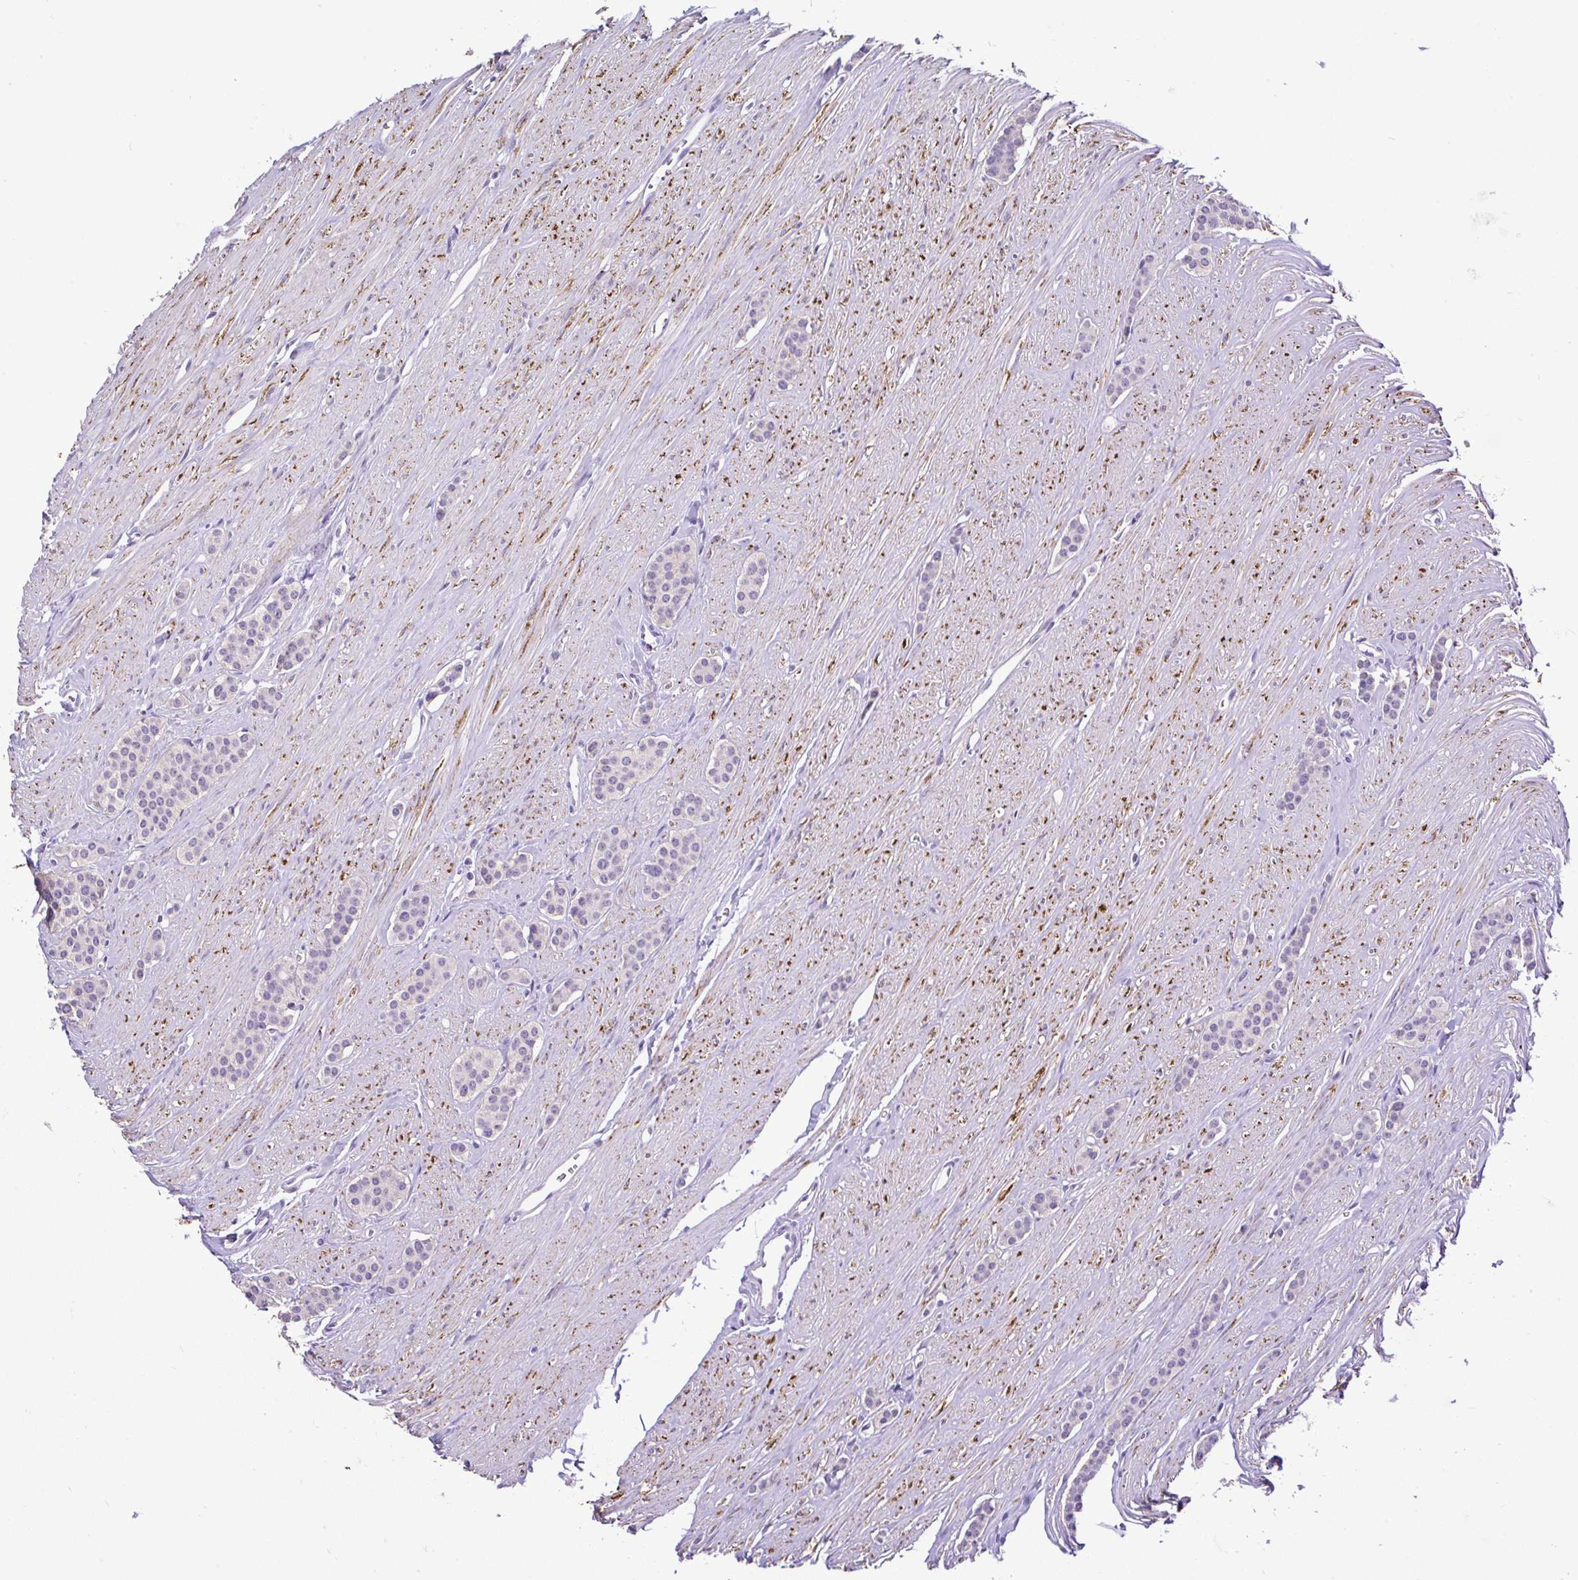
{"staining": {"intensity": "negative", "quantity": "none", "location": "none"}, "tissue": "carcinoid", "cell_type": "Tumor cells", "image_type": "cancer", "snomed": [{"axis": "morphology", "description": "Carcinoid, malignant, NOS"}, {"axis": "topography", "description": "Small intestine"}], "caption": "DAB (3,3'-diaminobenzidine) immunohistochemical staining of malignant carcinoid reveals no significant positivity in tumor cells.", "gene": "CTU1", "patient": {"sex": "male", "age": 60}}